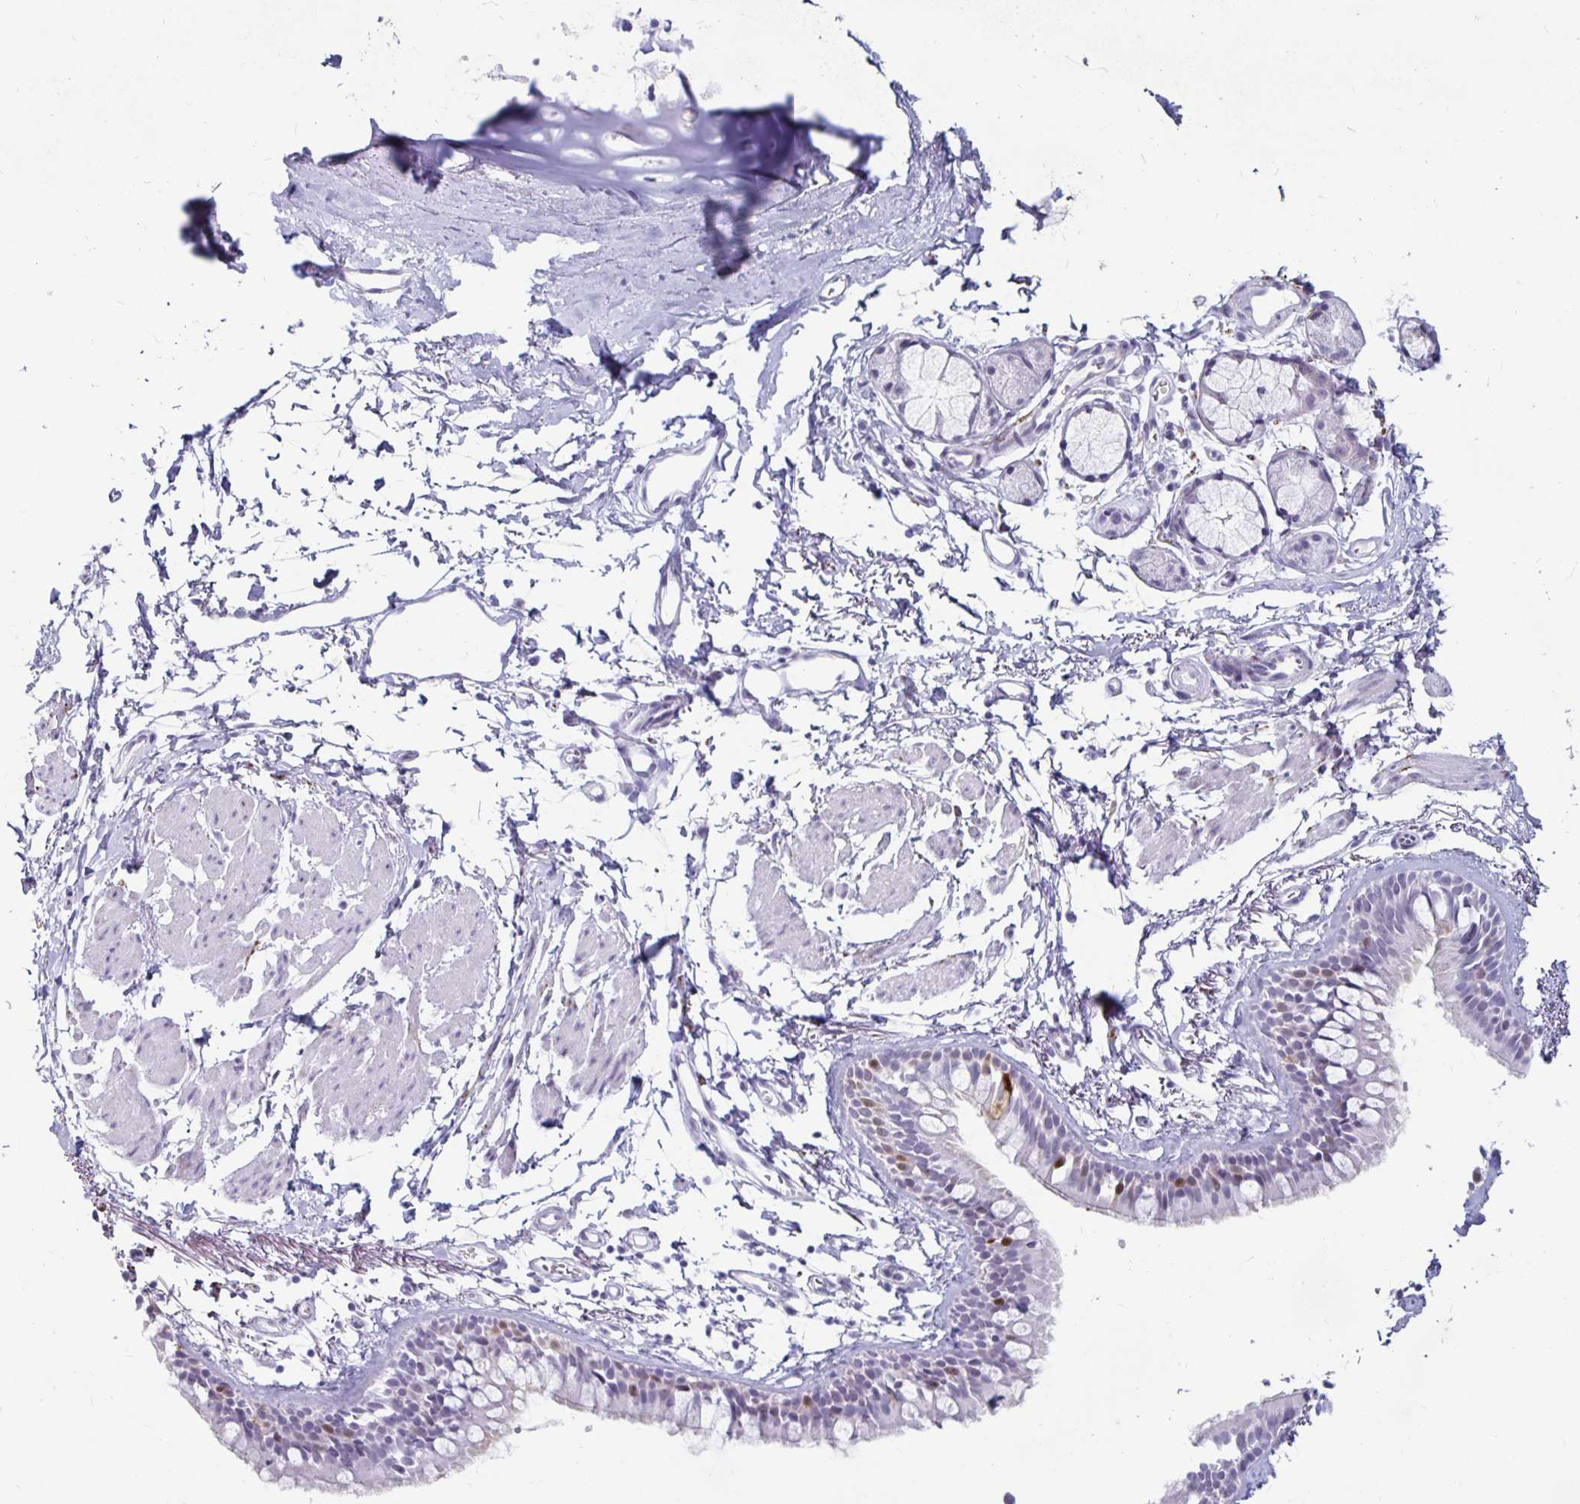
{"staining": {"intensity": "moderate", "quantity": "<25%", "location": "cytoplasmic/membranous"}, "tissue": "bronchus", "cell_type": "Respiratory epithelial cells", "image_type": "normal", "snomed": [{"axis": "morphology", "description": "Normal tissue, NOS"}, {"axis": "topography", "description": "Cartilage tissue"}, {"axis": "topography", "description": "Bronchus"}, {"axis": "topography", "description": "Peripheral nerve tissue"}], "caption": "Moderate cytoplasmic/membranous protein expression is seen in approximately <25% of respiratory epithelial cells in bronchus.", "gene": "KCNQ2", "patient": {"sex": "female", "age": 59}}